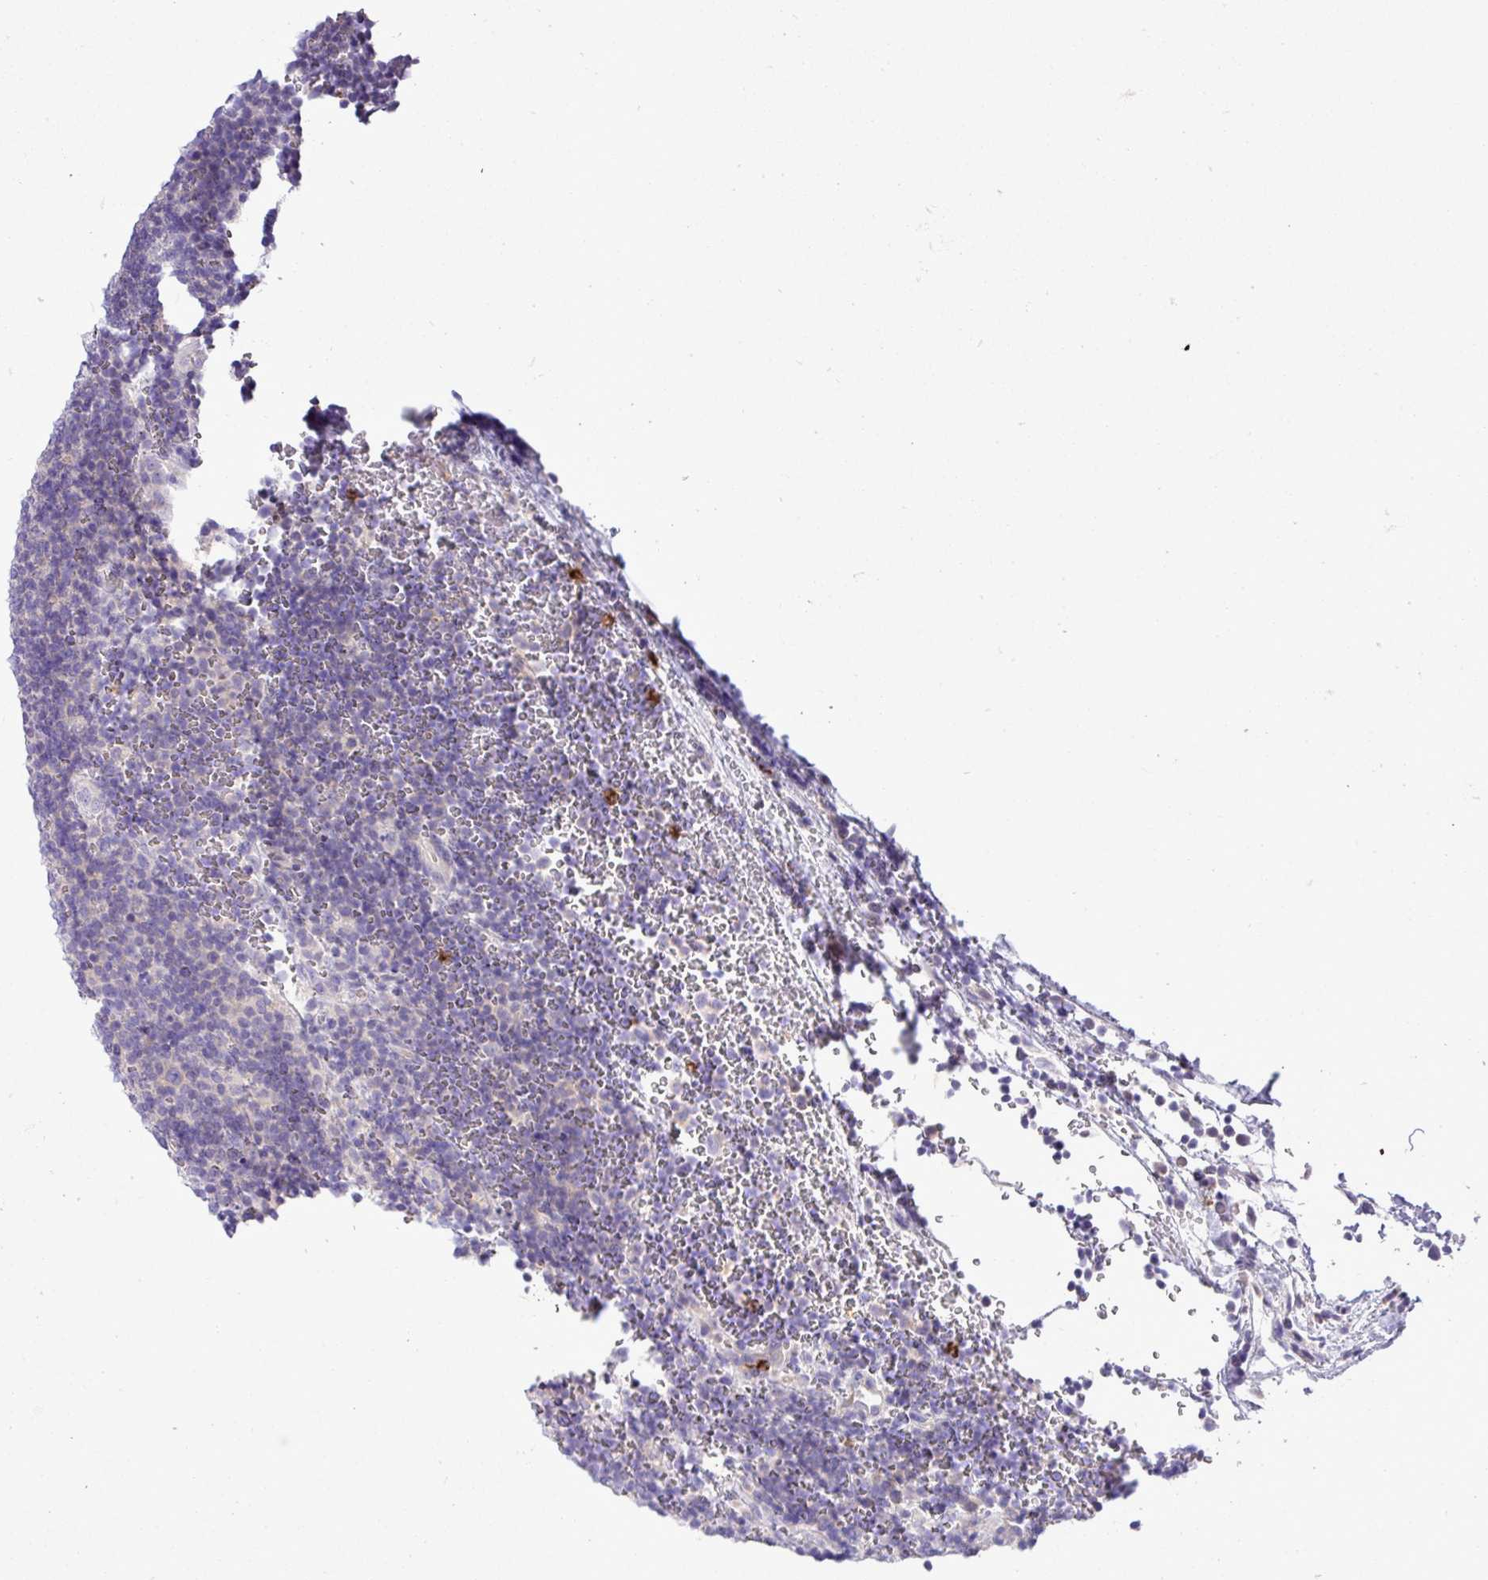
{"staining": {"intensity": "negative", "quantity": "none", "location": "none"}, "tissue": "lymphoma", "cell_type": "Tumor cells", "image_type": "cancer", "snomed": [{"axis": "morphology", "description": "Hodgkin's disease, NOS"}, {"axis": "topography", "description": "Lymph node"}], "caption": "Immunohistochemistry histopathology image of neoplastic tissue: Hodgkin's disease stained with DAB (3,3'-diaminobenzidine) displays no significant protein expression in tumor cells.", "gene": "ZSCAN5A", "patient": {"sex": "female", "age": 57}}